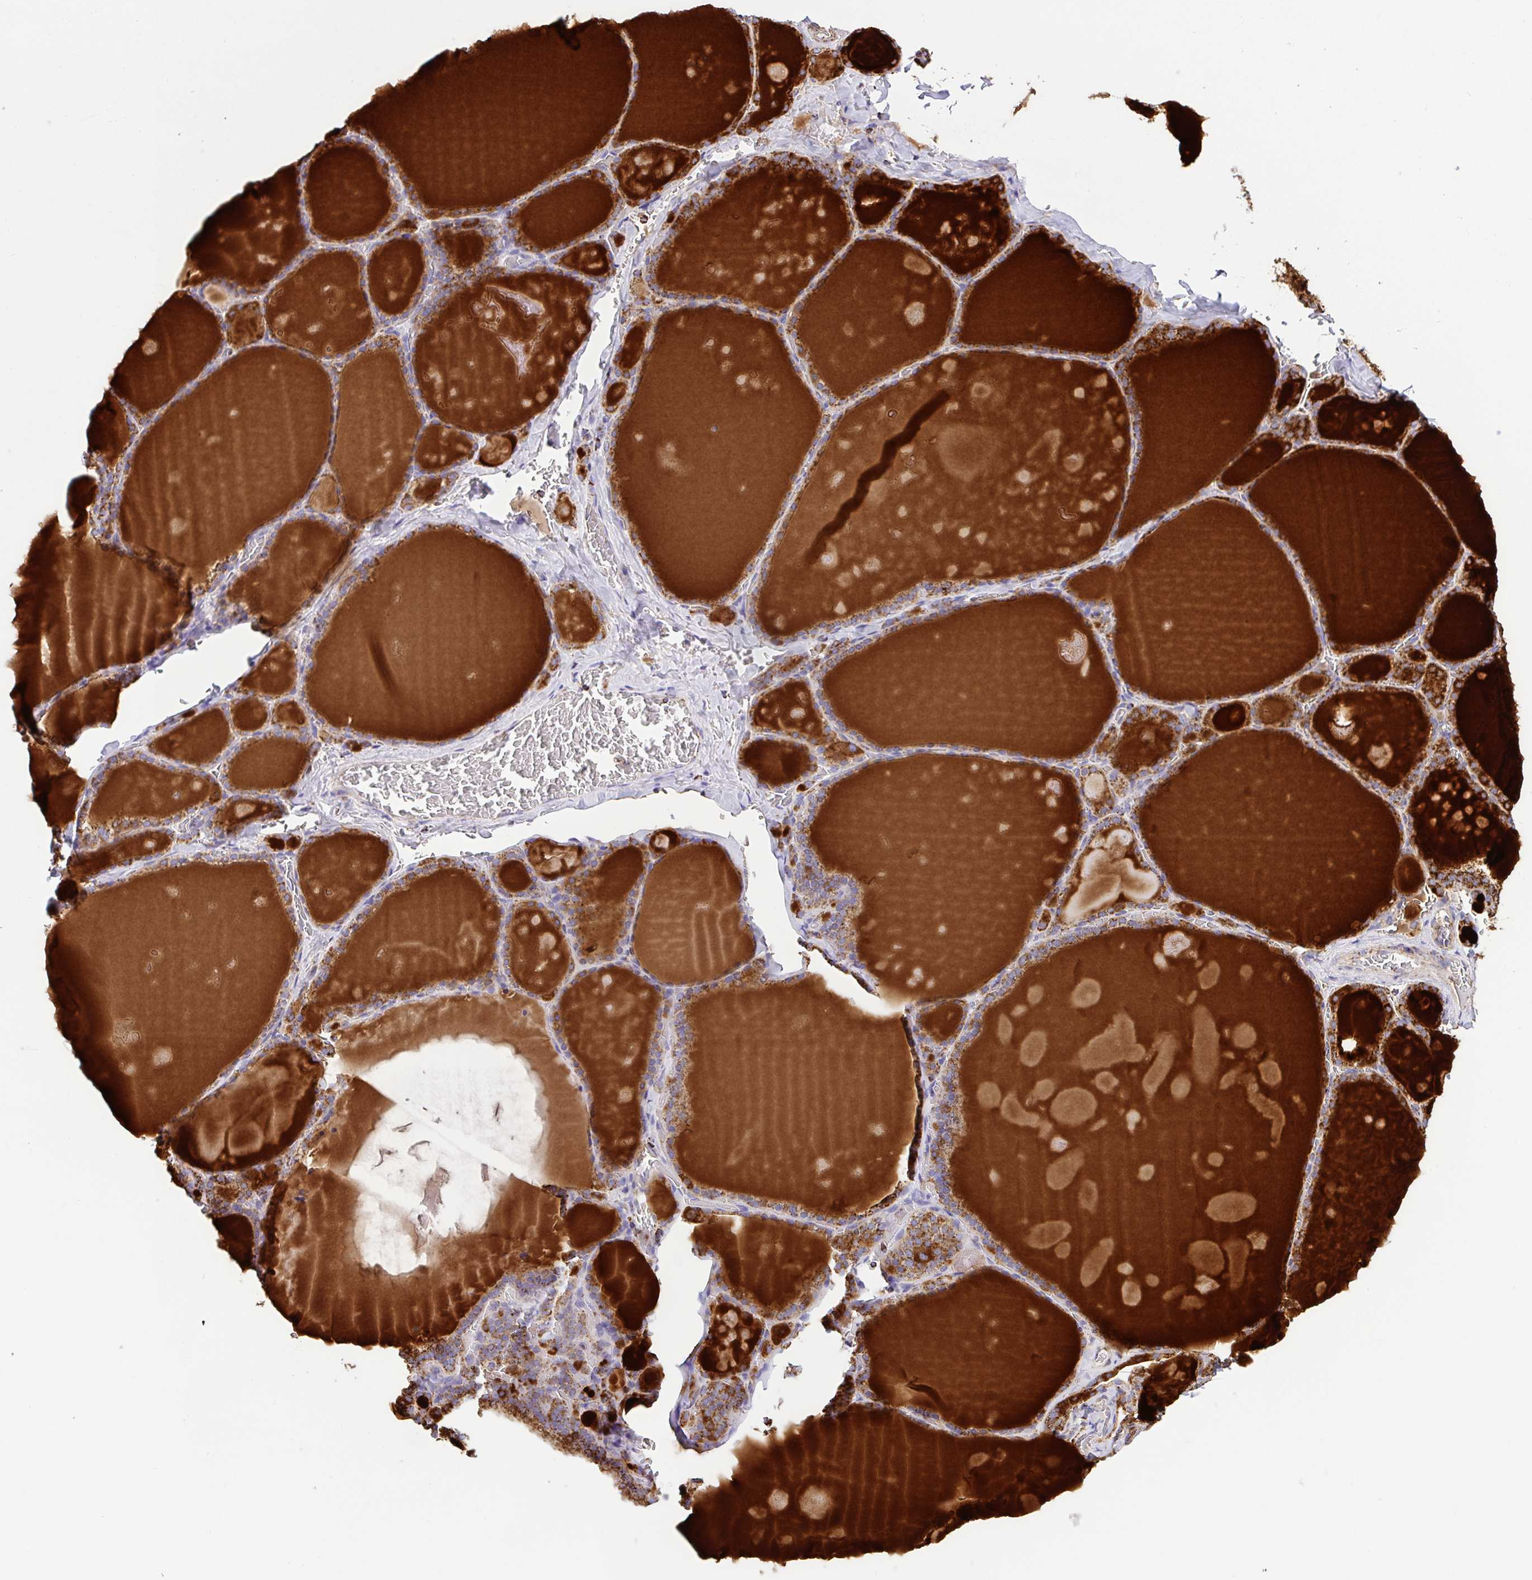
{"staining": {"intensity": "moderate", "quantity": ">75%", "location": "cytoplasmic/membranous"}, "tissue": "thyroid gland", "cell_type": "Glandular cells", "image_type": "normal", "snomed": [{"axis": "morphology", "description": "Normal tissue, NOS"}, {"axis": "topography", "description": "Thyroid gland"}], "caption": "IHC (DAB (3,3'-diaminobenzidine)) staining of benign human thyroid gland reveals moderate cytoplasmic/membranous protein expression in about >75% of glandular cells. The staining was performed using DAB, with brown indicating positive protein expression. Nuclei are stained blue with hematoxylin.", "gene": "ANKRD33B", "patient": {"sex": "male", "age": 56}}